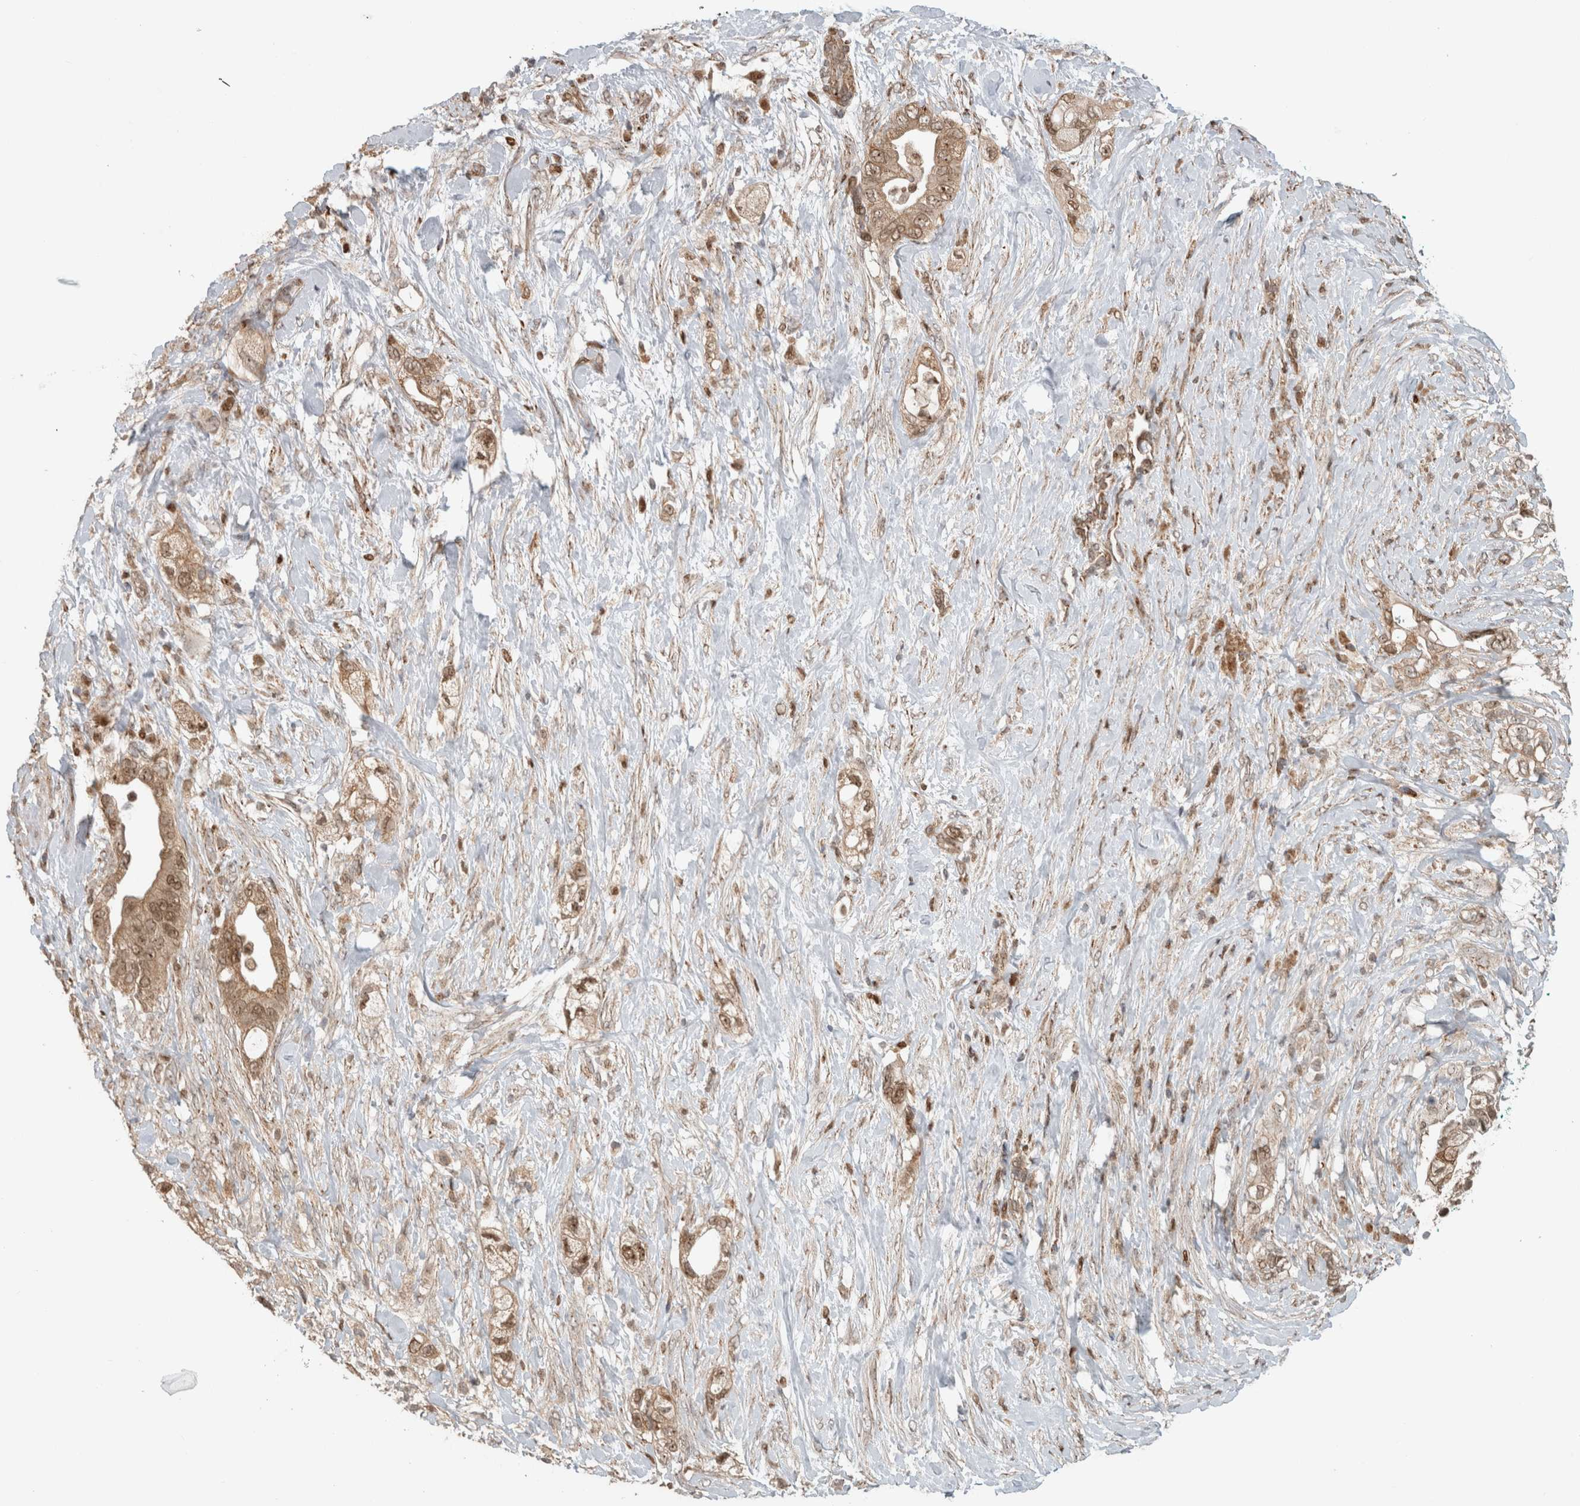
{"staining": {"intensity": "moderate", "quantity": ">75%", "location": "cytoplasmic/membranous,nuclear"}, "tissue": "pancreatic cancer", "cell_type": "Tumor cells", "image_type": "cancer", "snomed": [{"axis": "morphology", "description": "Adenocarcinoma, NOS"}, {"axis": "topography", "description": "Pancreas"}], "caption": "Protein positivity by immunohistochemistry exhibits moderate cytoplasmic/membranous and nuclear staining in approximately >75% of tumor cells in pancreatic cancer (adenocarcinoma).", "gene": "INSRR", "patient": {"sex": "male", "age": 53}}